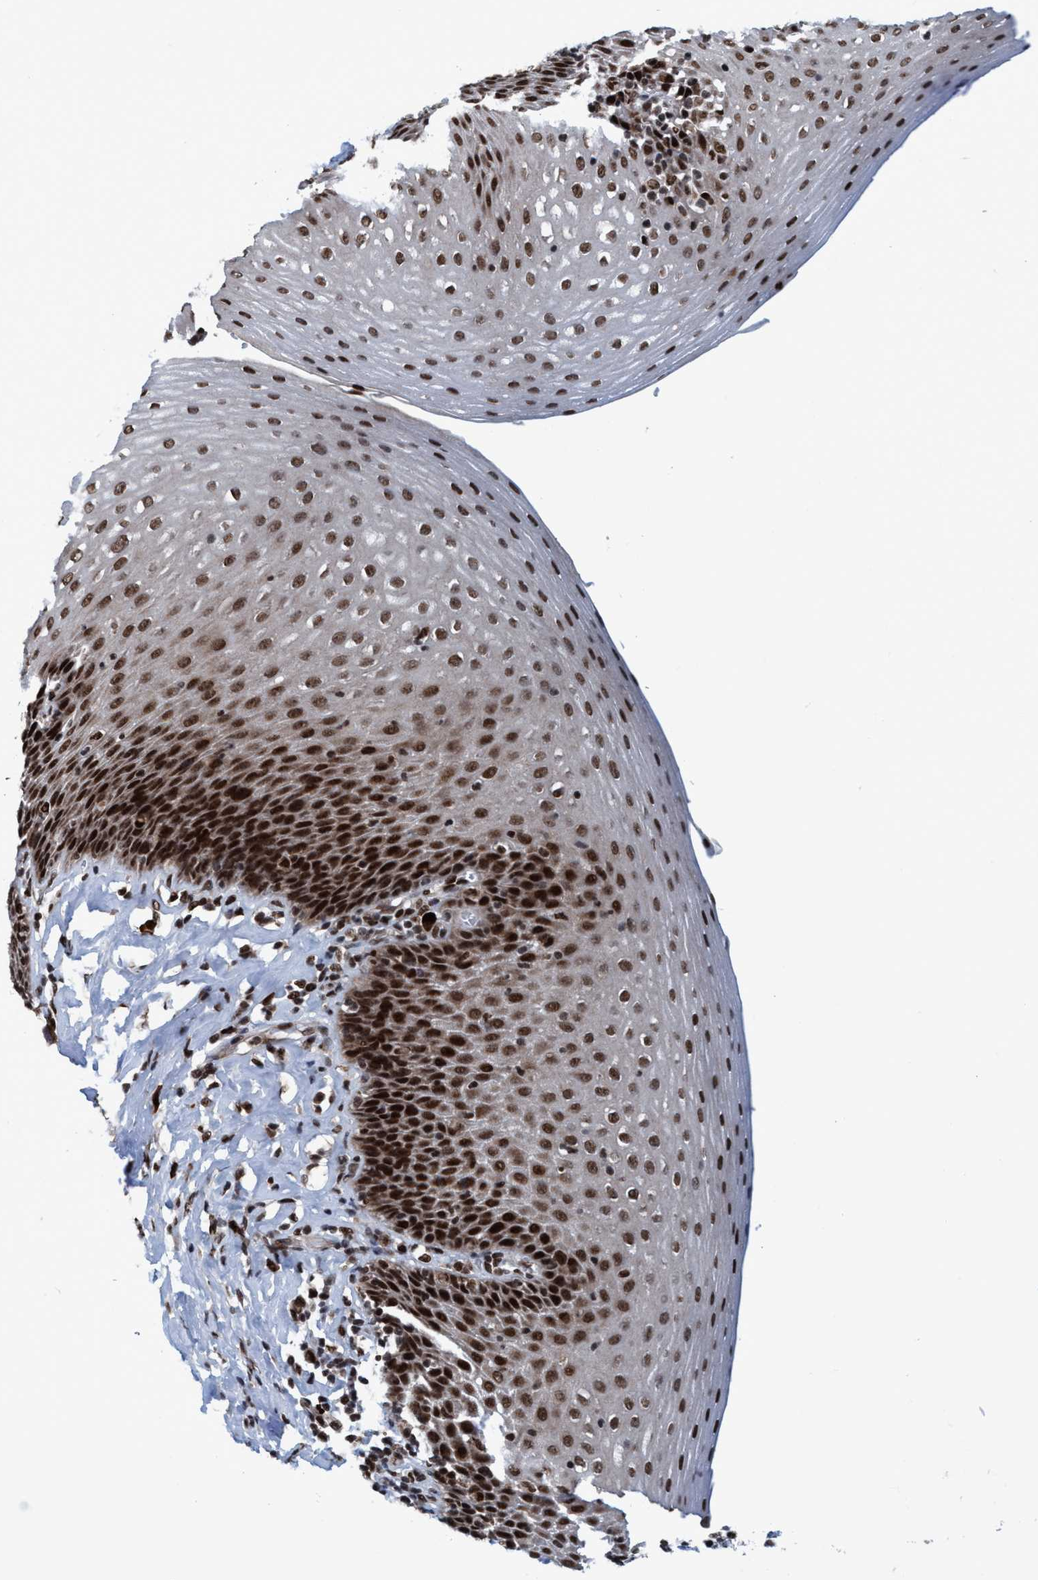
{"staining": {"intensity": "strong", "quantity": ">75%", "location": "cytoplasmic/membranous,nuclear"}, "tissue": "esophagus", "cell_type": "Squamous epithelial cells", "image_type": "normal", "snomed": [{"axis": "morphology", "description": "Normal tissue, NOS"}, {"axis": "topography", "description": "Esophagus"}], "caption": "Approximately >75% of squamous epithelial cells in unremarkable esophagus show strong cytoplasmic/membranous,nuclear protein positivity as visualized by brown immunohistochemical staining.", "gene": "TOPBP1", "patient": {"sex": "female", "age": 61}}